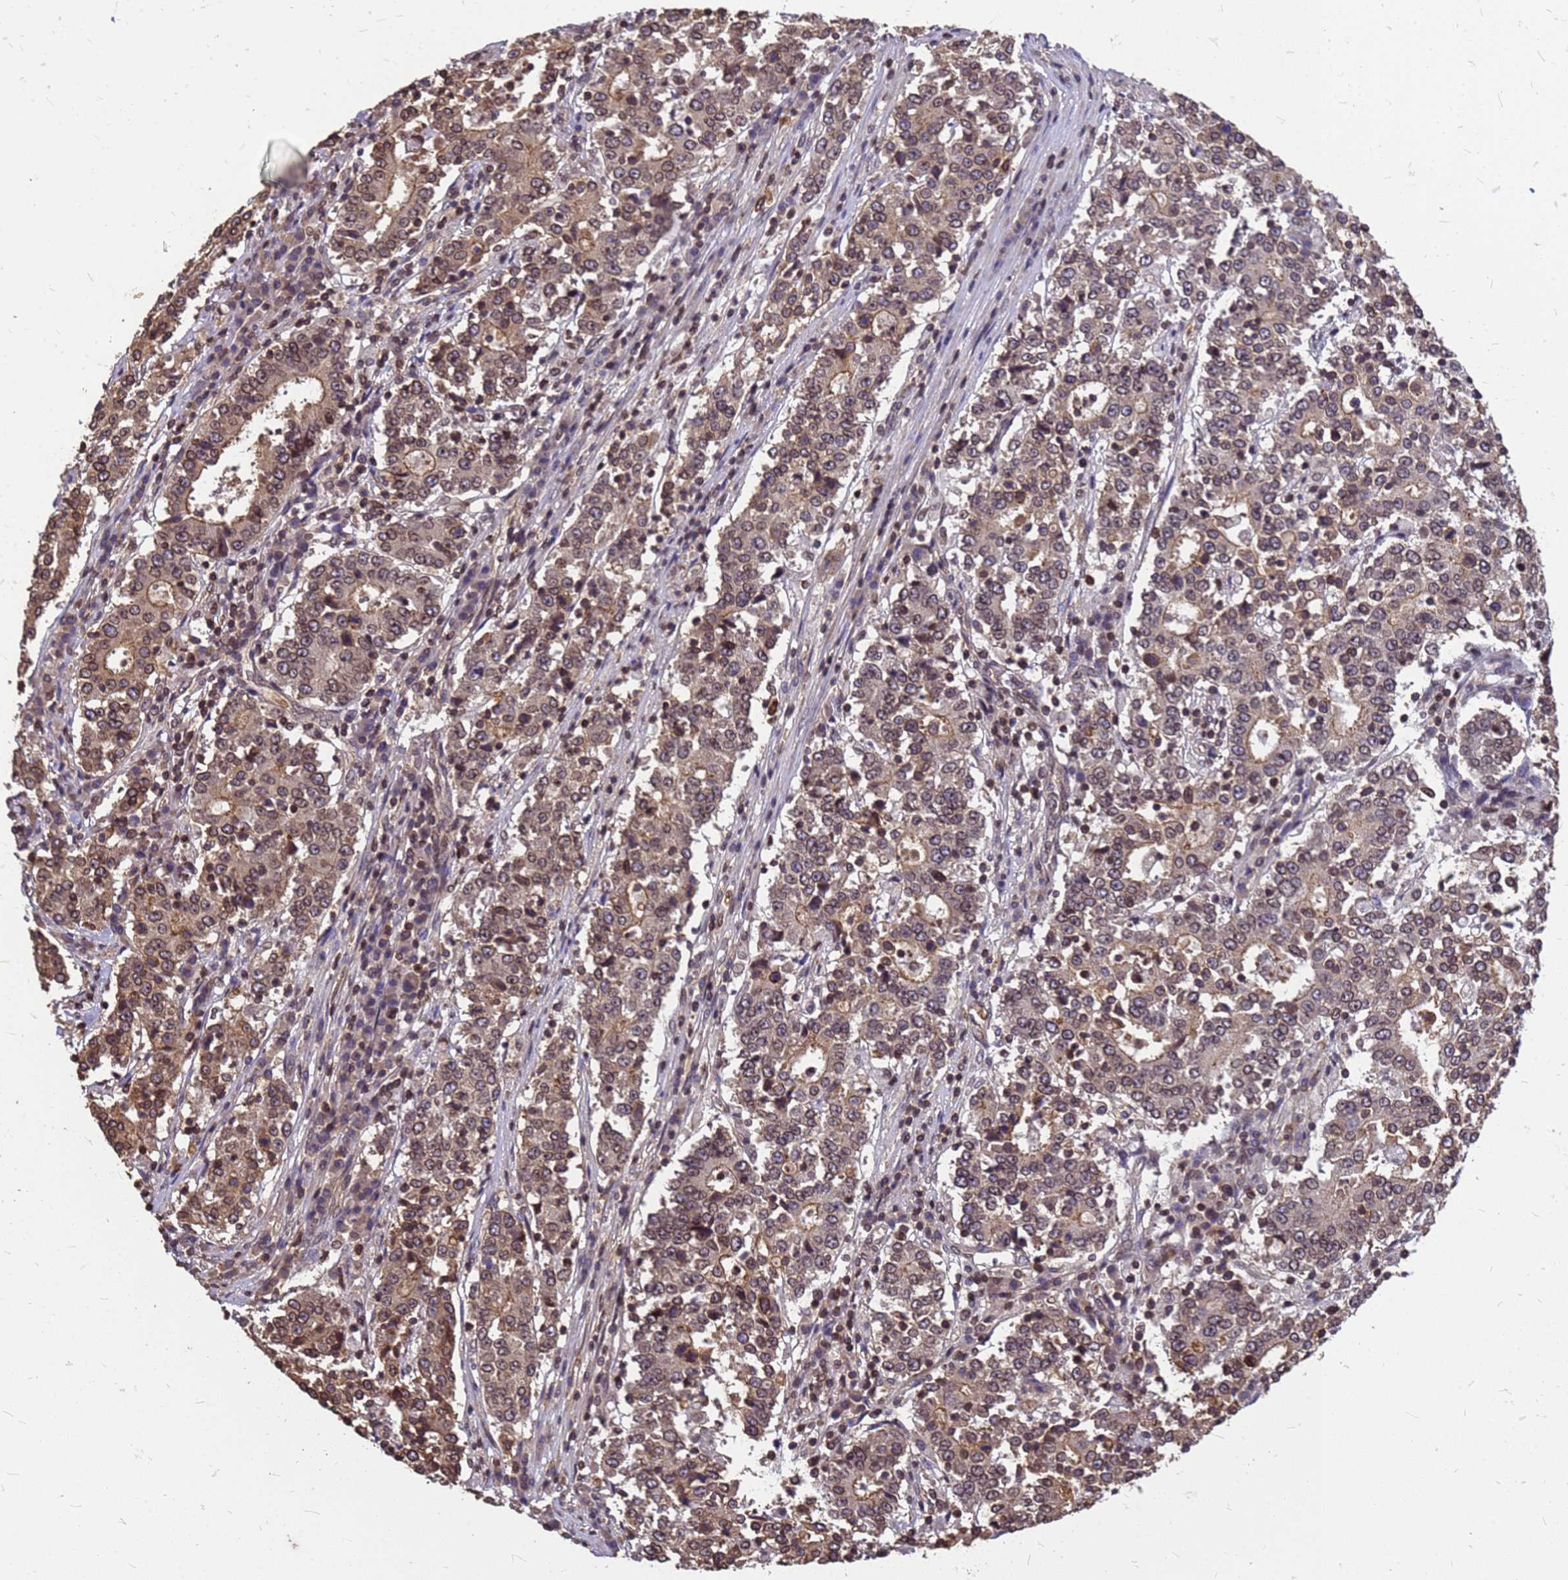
{"staining": {"intensity": "moderate", "quantity": "25%-75%", "location": "cytoplasmic/membranous,nuclear"}, "tissue": "stomach cancer", "cell_type": "Tumor cells", "image_type": "cancer", "snomed": [{"axis": "morphology", "description": "Adenocarcinoma, NOS"}, {"axis": "topography", "description": "Stomach"}], "caption": "Stomach adenocarcinoma tissue displays moderate cytoplasmic/membranous and nuclear positivity in approximately 25%-75% of tumor cells", "gene": "C1orf35", "patient": {"sex": "male", "age": 59}}